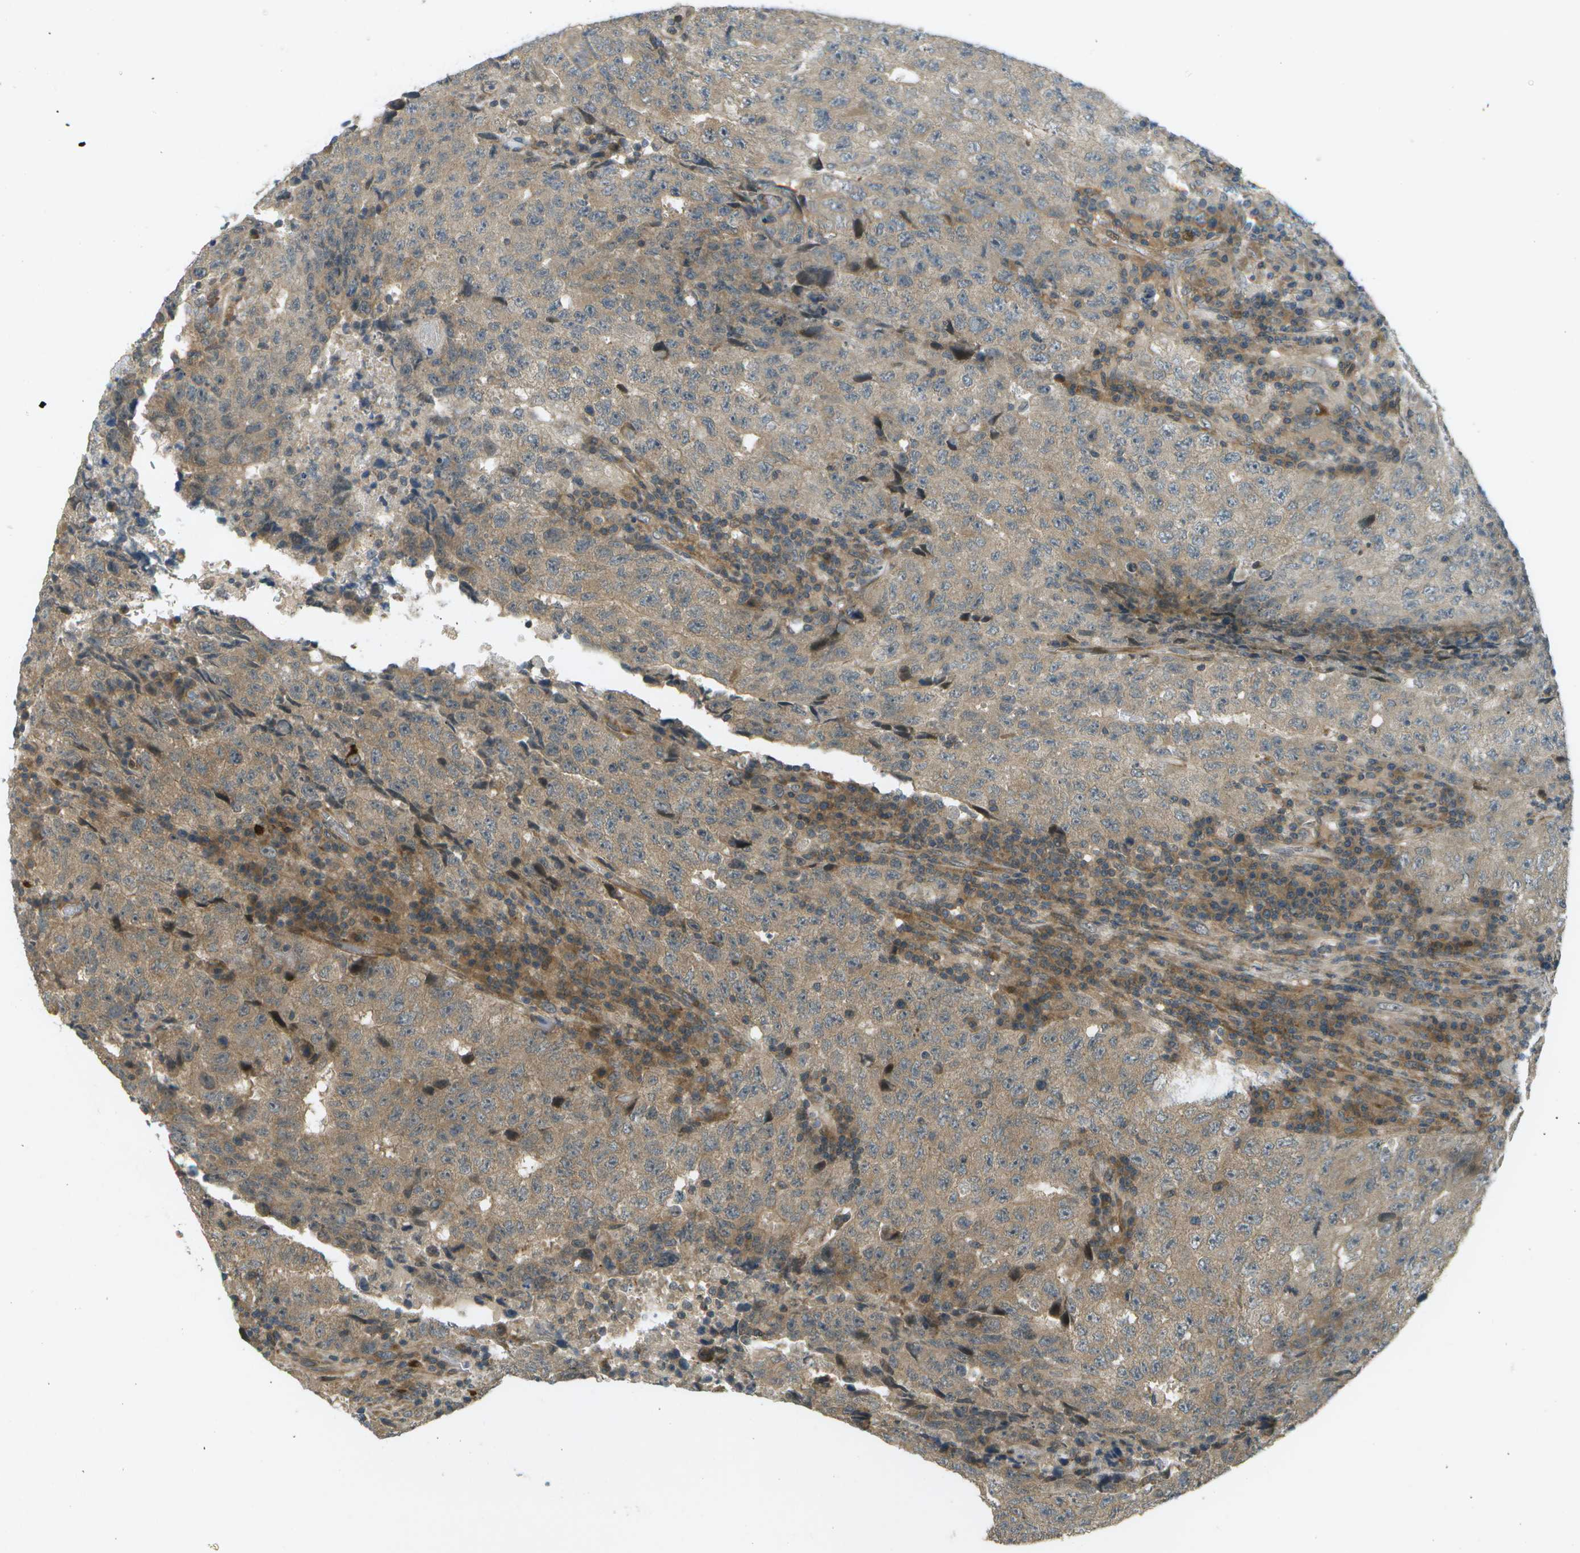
{"staining": {"intensity": "weak", "quantity": ">75%", "location": "cytoplasmic/membranous"}, "tissue": "testis cancer", "cell_type": "Tumor cells", "image_type": "cancer", "snomed": [{"axis": "morphology", "description": "Necrosis, NOS"}, {"axis": "morphology", "description": "Carcinoma, Embryonal, NOS"}, {"axis": "topography", "description": "Testis"}], "caption": "A brown stain shows weak cytoplasmic/membranous expression of a protein in embryonal carcinoma (testis) tumor cells.", "gene": "WNK2", "patient": {"sex": "male", "age": 19}}